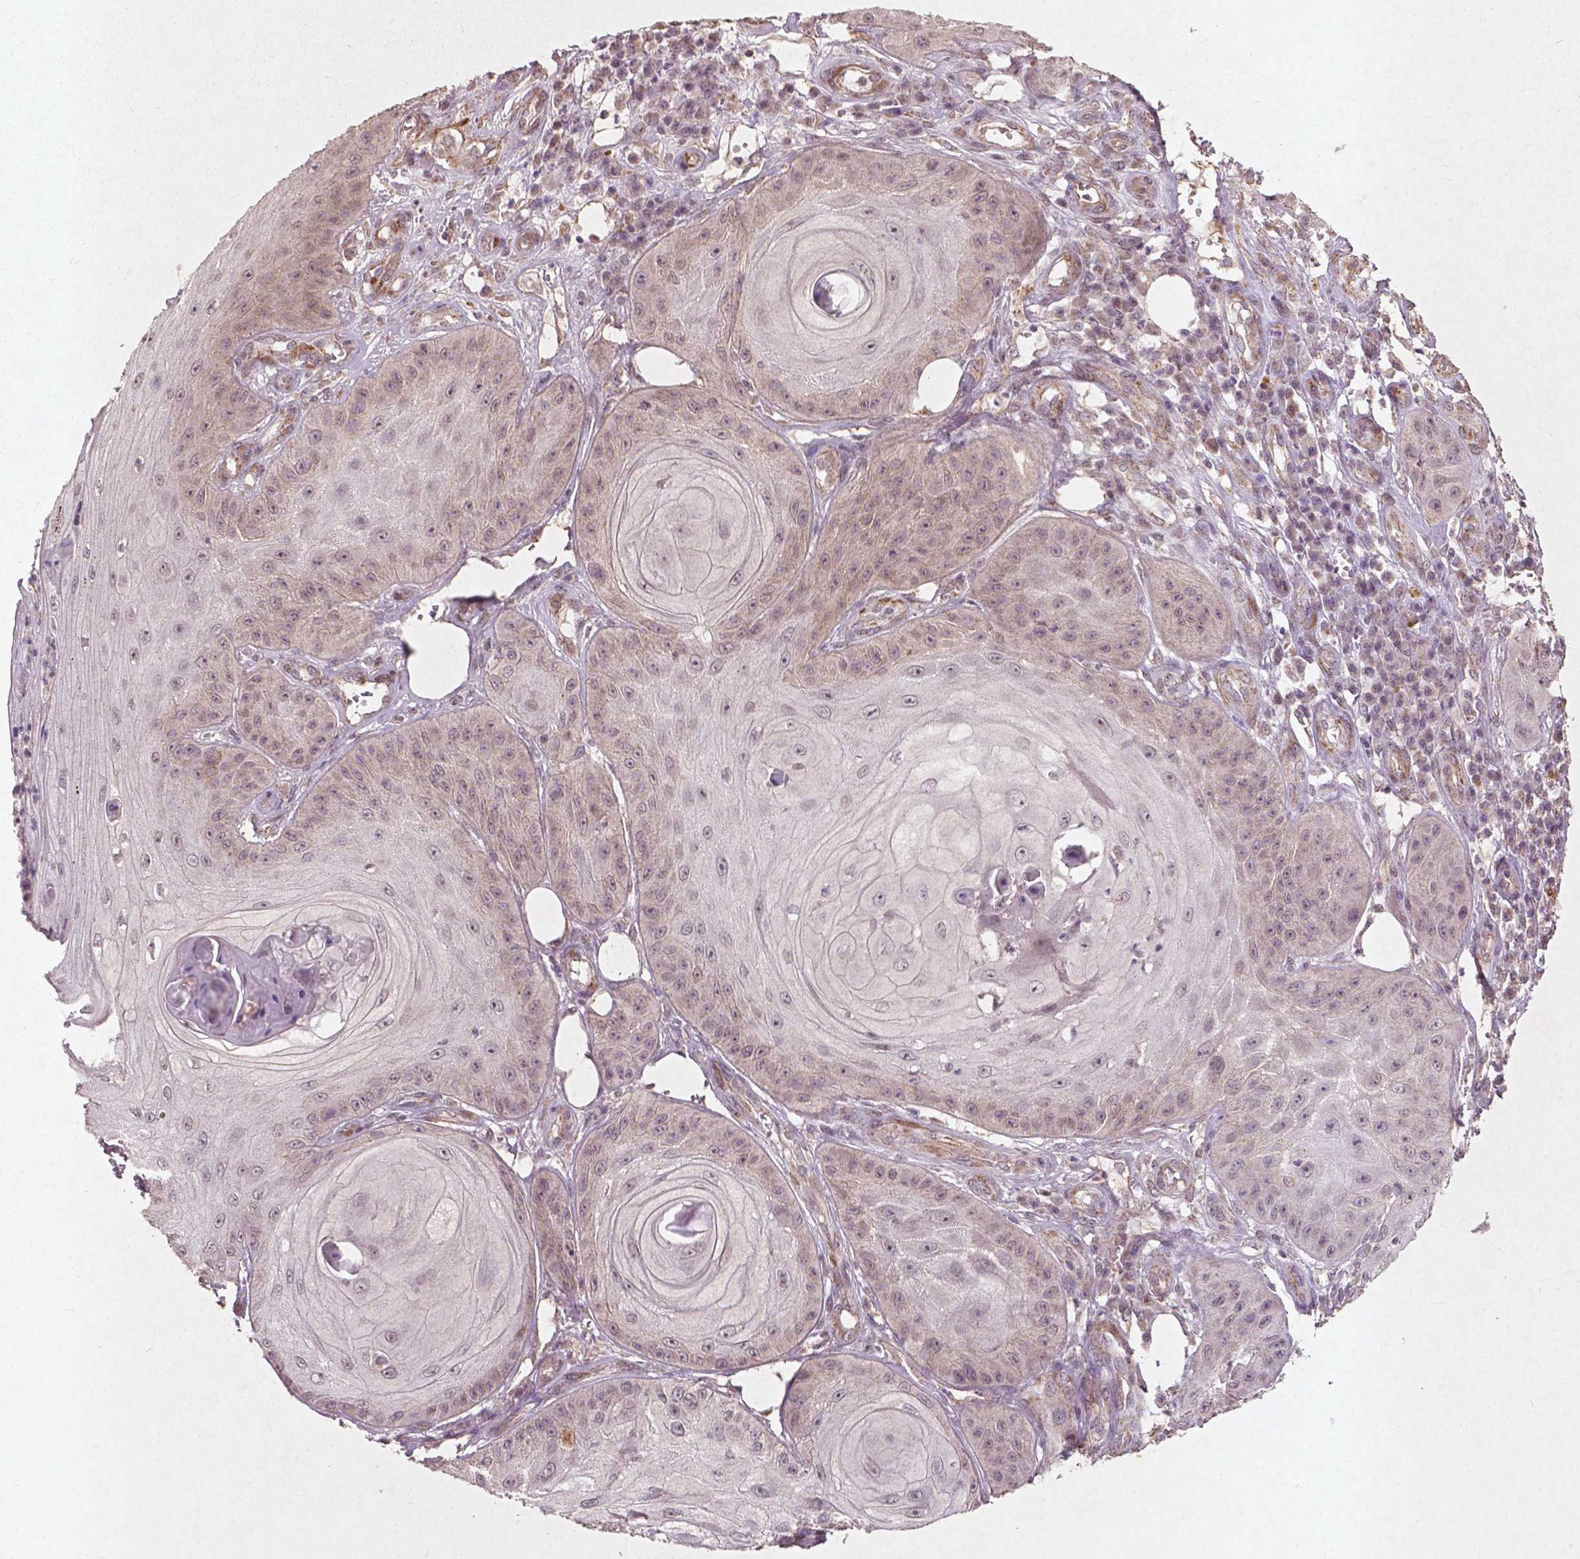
{"staining": {"intensity": "negative", "quantity": "none", "location": "none"}, "tissue": "skin cancer", "cell_type": "Tumor cells", "image_type": "cancer", "snomed": [{"axis": "morphology", "description": "Squamous cell carcinoma, NOS"}, {"axis": "topography", "description": "Skin"}], "caption": "An IHC image of skin cancer (squamous cell carcinoma) is shown. There is no staining in tumor cells of skin cancer (squamous cell carcinoma). The staining was performed using DAB (3,3'-diaminobenzidine) to visualize the protein expression in brown, while the nuclei were stained in blue with hematoxylin (Magnification: 20x).", "gene": "SMAD2", "patient": {"sex": "male", "age": 70}}